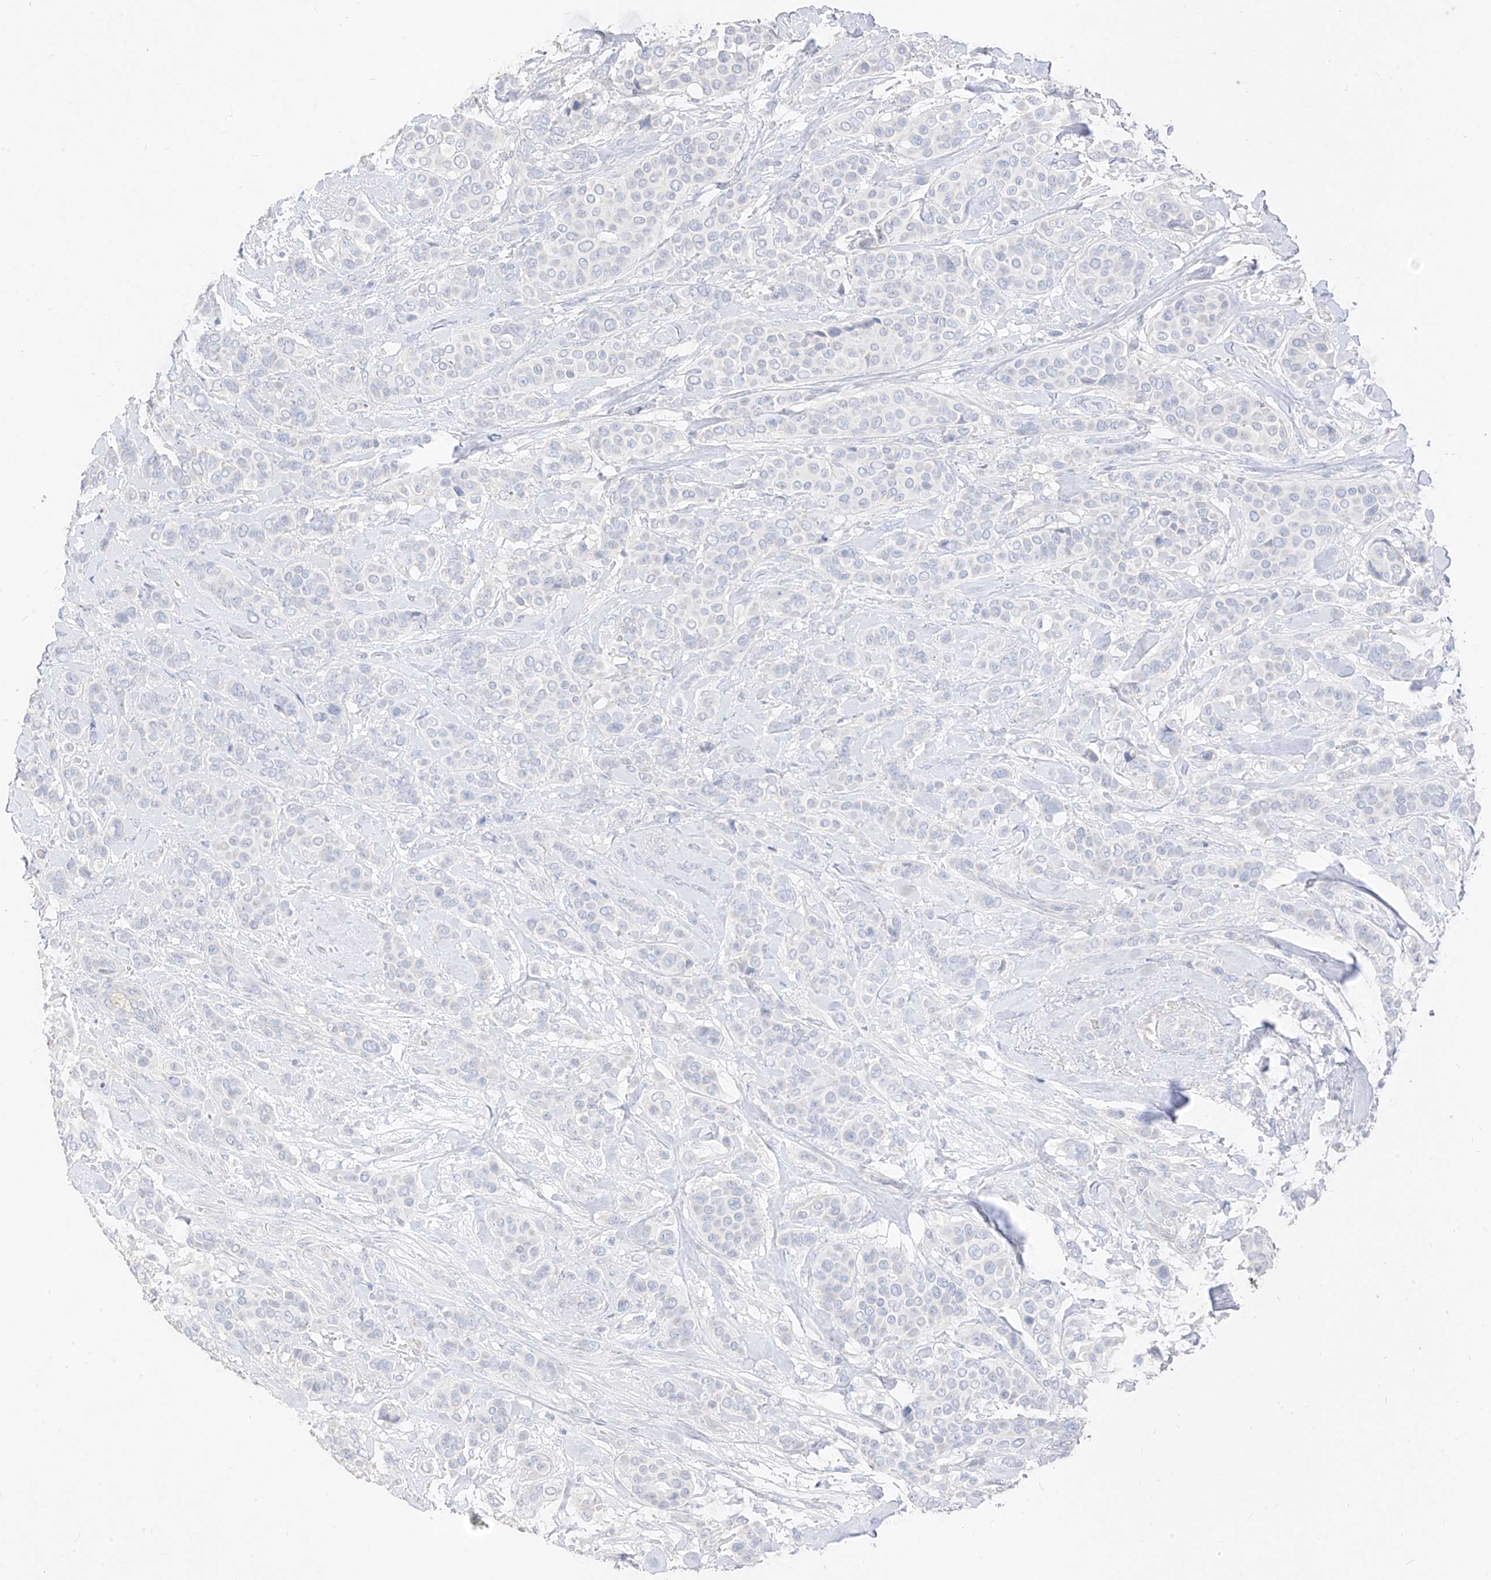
{"staining": {"intensity": "negative", "quantity": "none", "location": "none"}, "tissue": "breast cancer", "cell_type": "Tumor cells", "image_type": "cancer", "snomed": [{"axis": "morphology", "description": "Lobular carcinoma"}, {"axis": "topography", "description": "Breast"}], "caption": "Protein analysis of breast lobular carcinoma displays no significant staining in tumor cells.", "gene": "ZZEF1", "patient": {"sex": "female", "age": 51}}